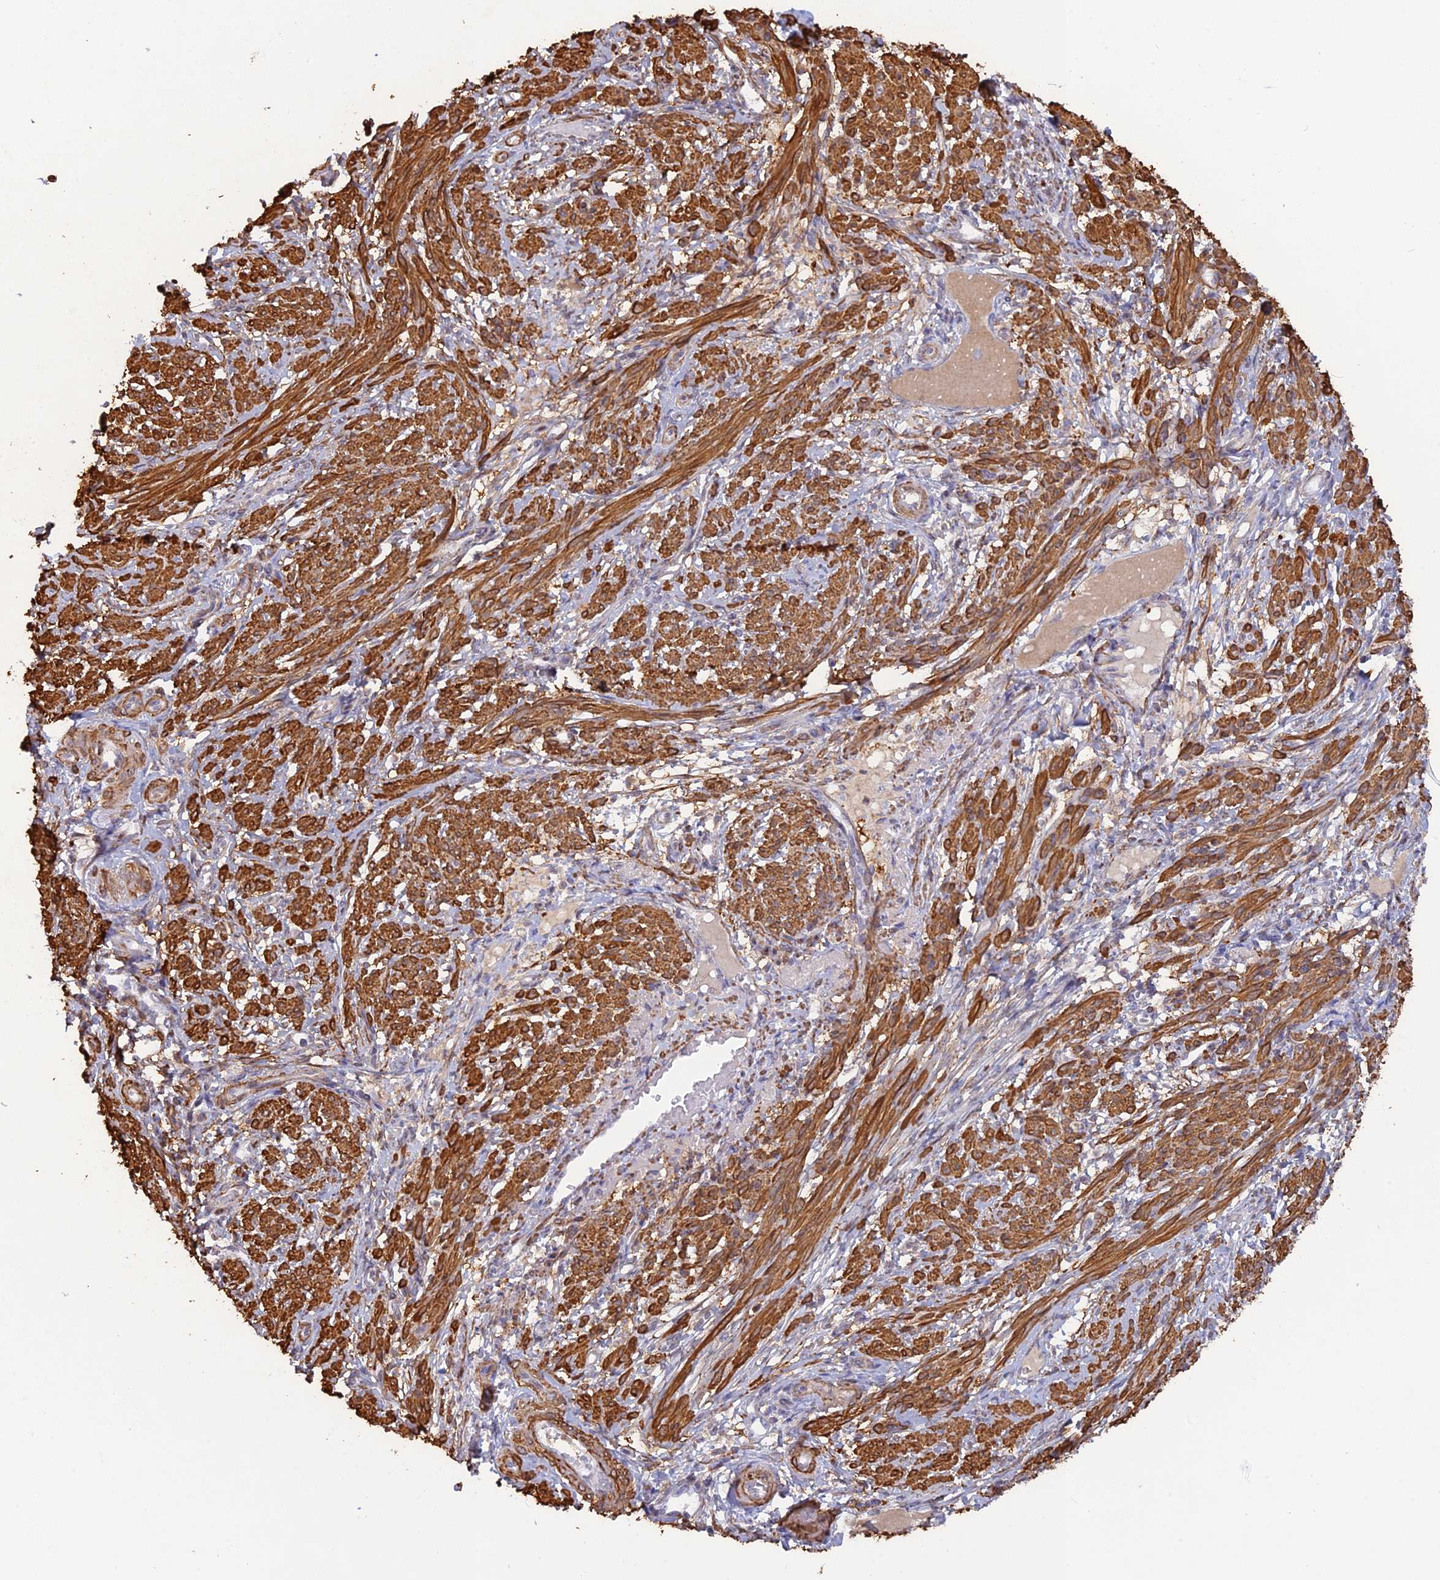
{"staining": {"intensity": "strong", "quantity": ">75%", "location": "cytoplasmic/membranous"}, "tissue": "smooth muscle", "cell_type": "Smooth muscle cells", "image_type": "normal", "snomed": [{"axis": "morphology", "description": "Normal tissue, NOS"}, {"axis": "topography", "description": "Smooth muscle"}], "caption": "A high amount of strong cytoplasmic/membranous expression is present in about >75% of smooth muscle cells in unremarkable smooth muscle.", "gene": "CCDC154", "patient": {"sex": "female", "age": 39}}